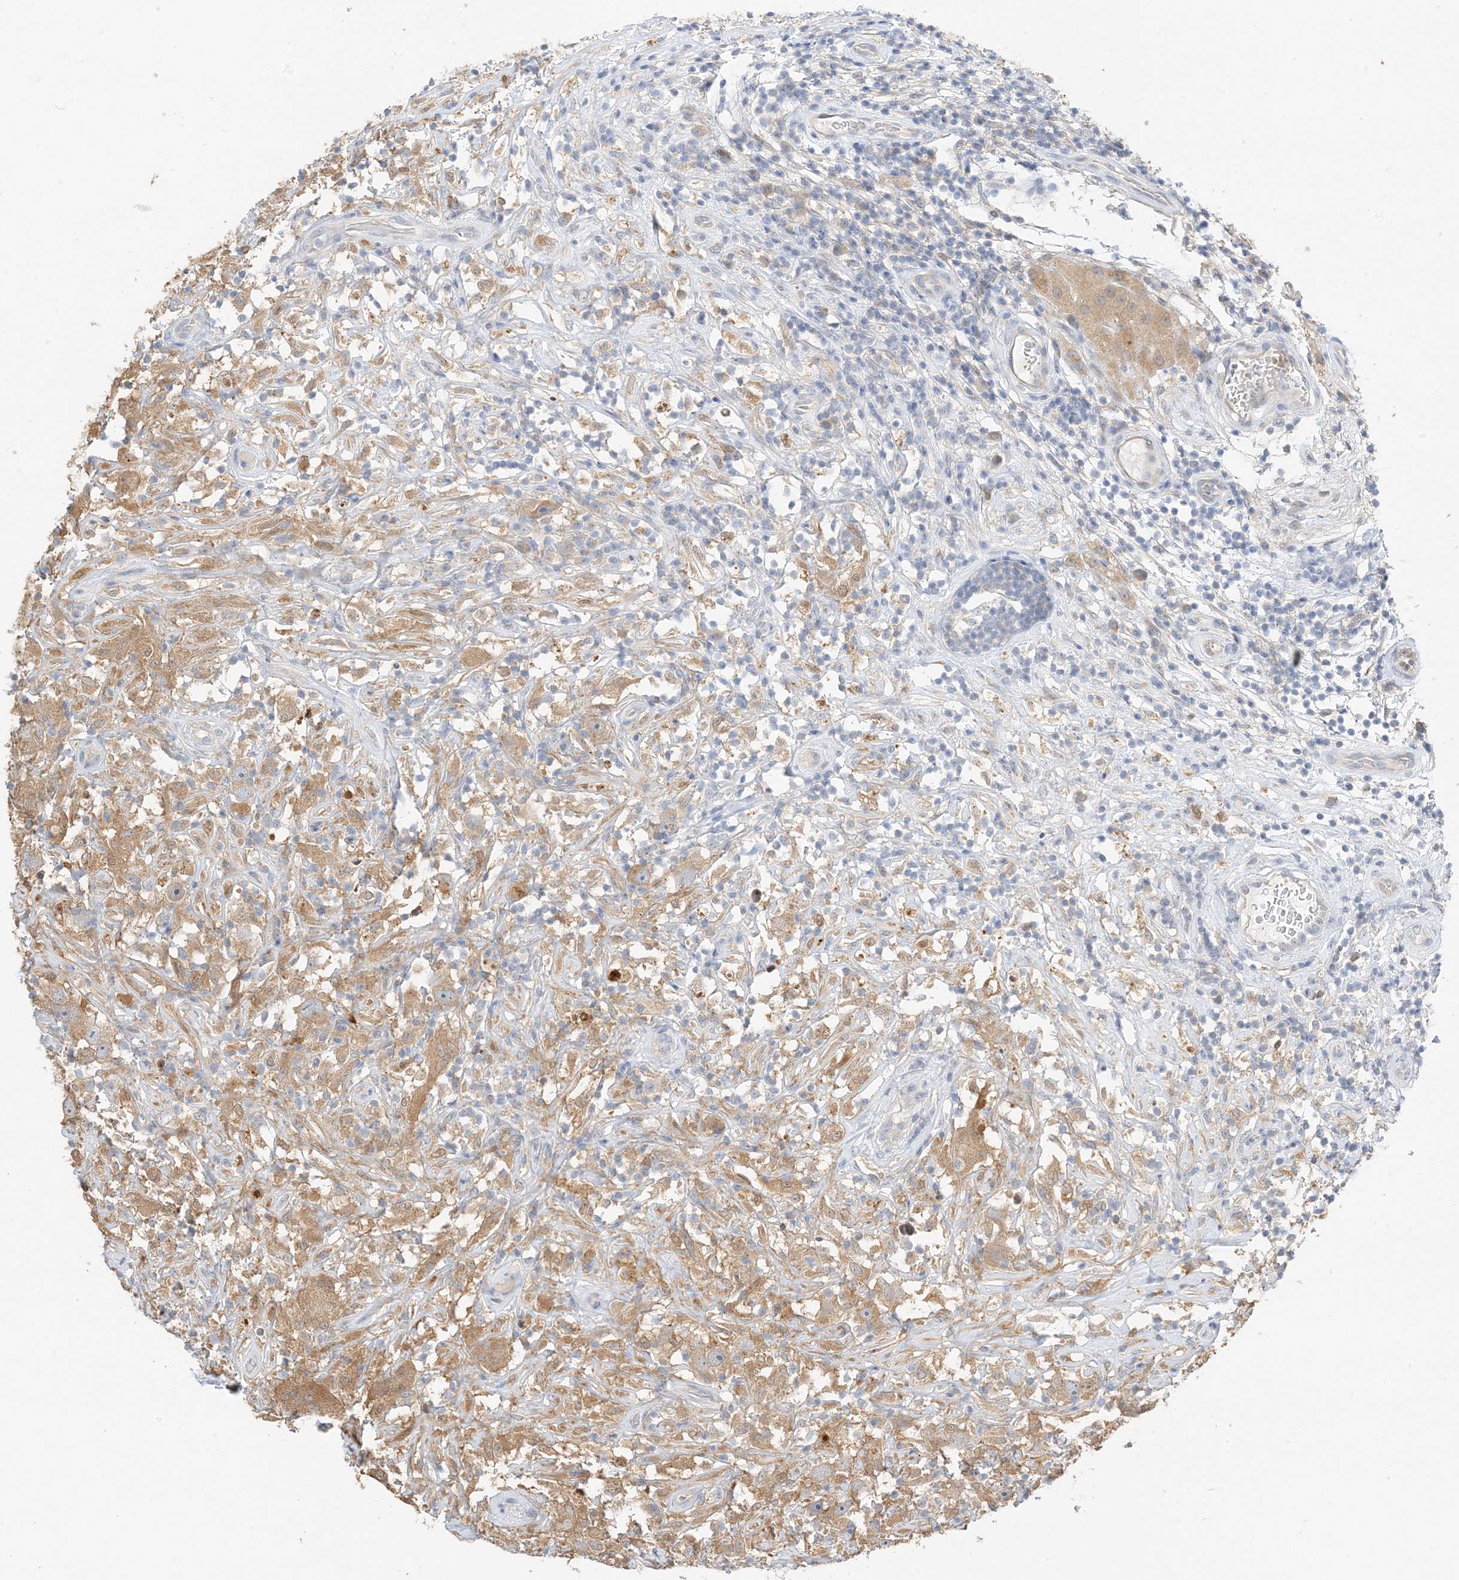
{"staining": {"intensity": "moderate", "quantity": ">75%", "location": "cytoplasmic/membranous"}, "tissue": "testis cancer", "cell_type": "Tumor cells", "image_type": "cancer", "snomed": [{"axis": "morphology", "description": "Seminoma, NOS"}, {"axis": "topography", "description": "Testis"}], "caption": "Moderate cytoplasmic/membranous positivity for a protein is present in approximately >75% of tumor cells of testis cancer using IHC.", "gene": "KIFBP", "patient": {"sex": "male", "age": 49}}